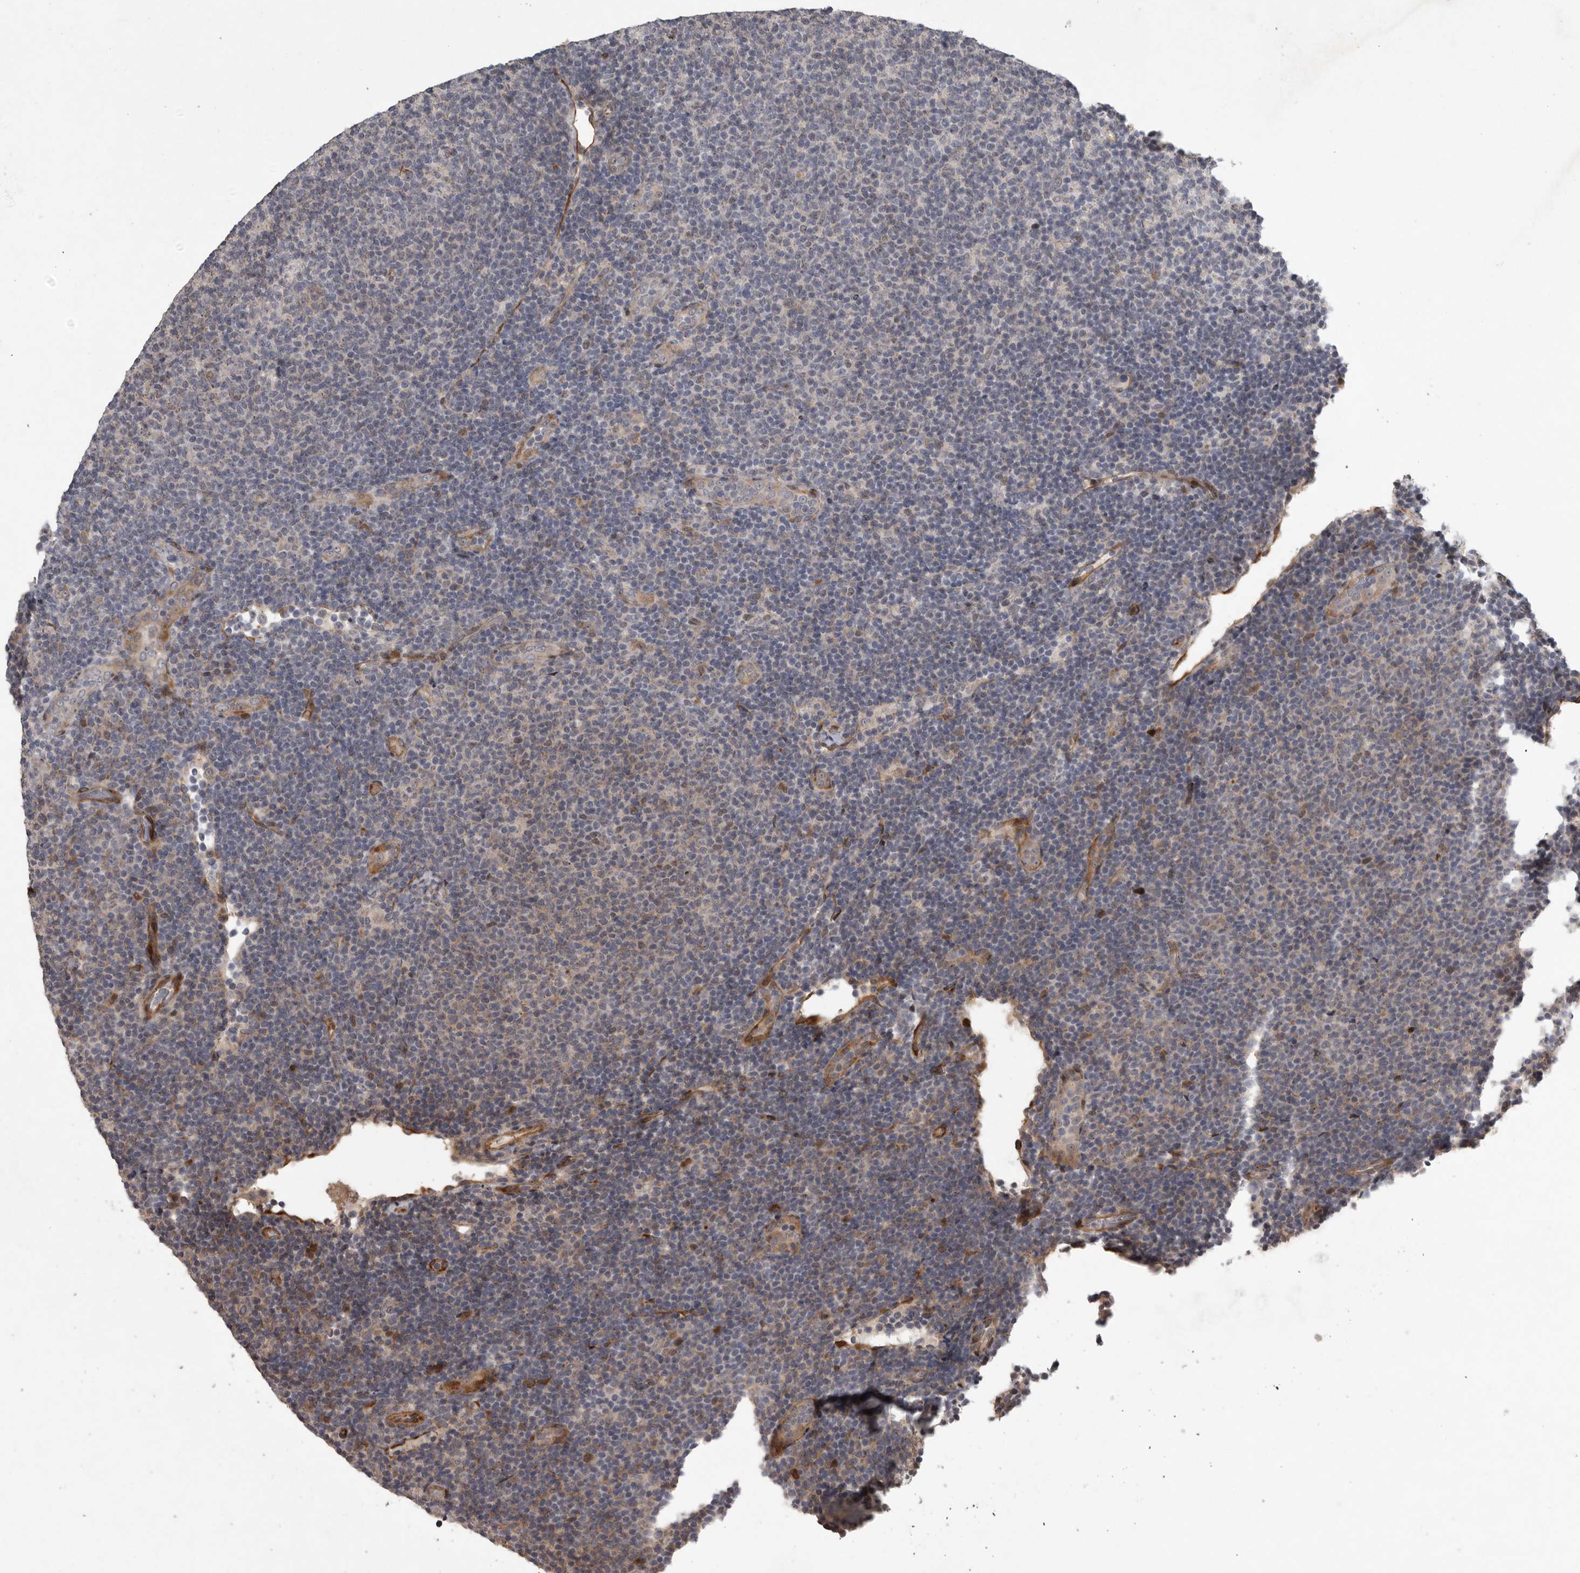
{"staining": {"intensity": "negative", "quantity": "none", "location": "none"}, "tissue": "lymphoma", "cell_type": "Tumor cells", "image_type": "cancer", "snomed": [{"axis": "morphology", "description": "Malignant lymphoma, non-Hodgkin's type, Low grade"}, {"axis": "topography", "description": "Lymph node"}], "caption": "IHC image of neoplastic tissue: human malignant lymphoma, non-Hodgkin's type (low-grade) stained with DAB (3,3'-diaminobenzidine) demonstrates no significant protein expression in tumor cells.", "gene": "MPDZ", "patient": {"sex": "male", "age": 66}}